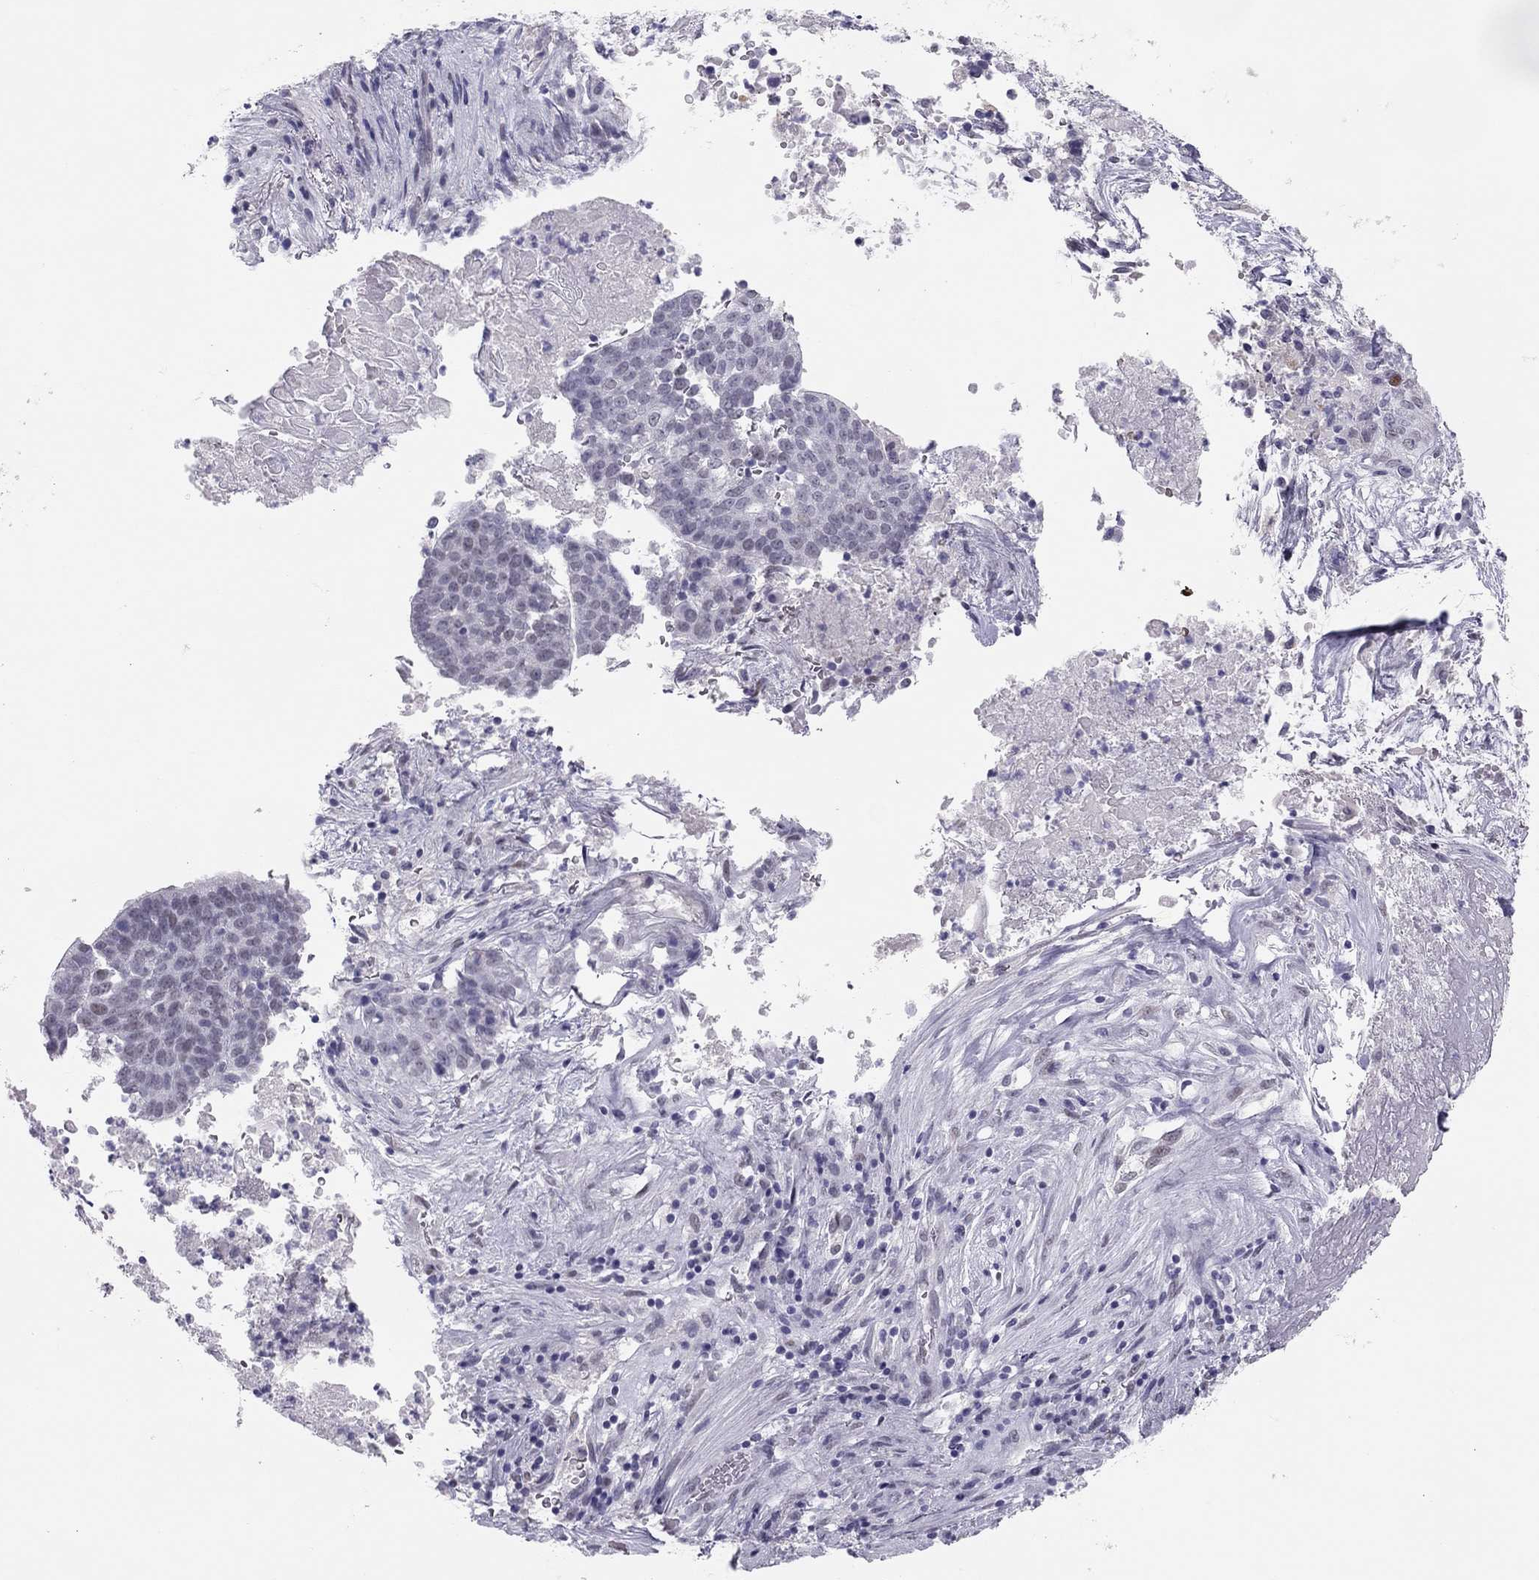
{"staining": {"intensity": "negative", "quantity": "none", "location": "none"}, "tissue": "lung cancer", "cell_type": "Tumor cells", "image_type": "cancer", "snomed": [{"axis": "morphology", "description": "Squamous cell carcinoma, NOS"}, {"axis": "topography", "description": "Lung"}], "caption": "Micrograph shows no protein staining in tumor cells of squamous cell carcinoma (lung) tissue. The staining is performed using DAB (3,3'-diaminobenzidine) brown chromogen with nuclei counter-stained in using hematoxylin.", "gene": "PHOX2A", "patient": {"sex": "male", "age": 64}}